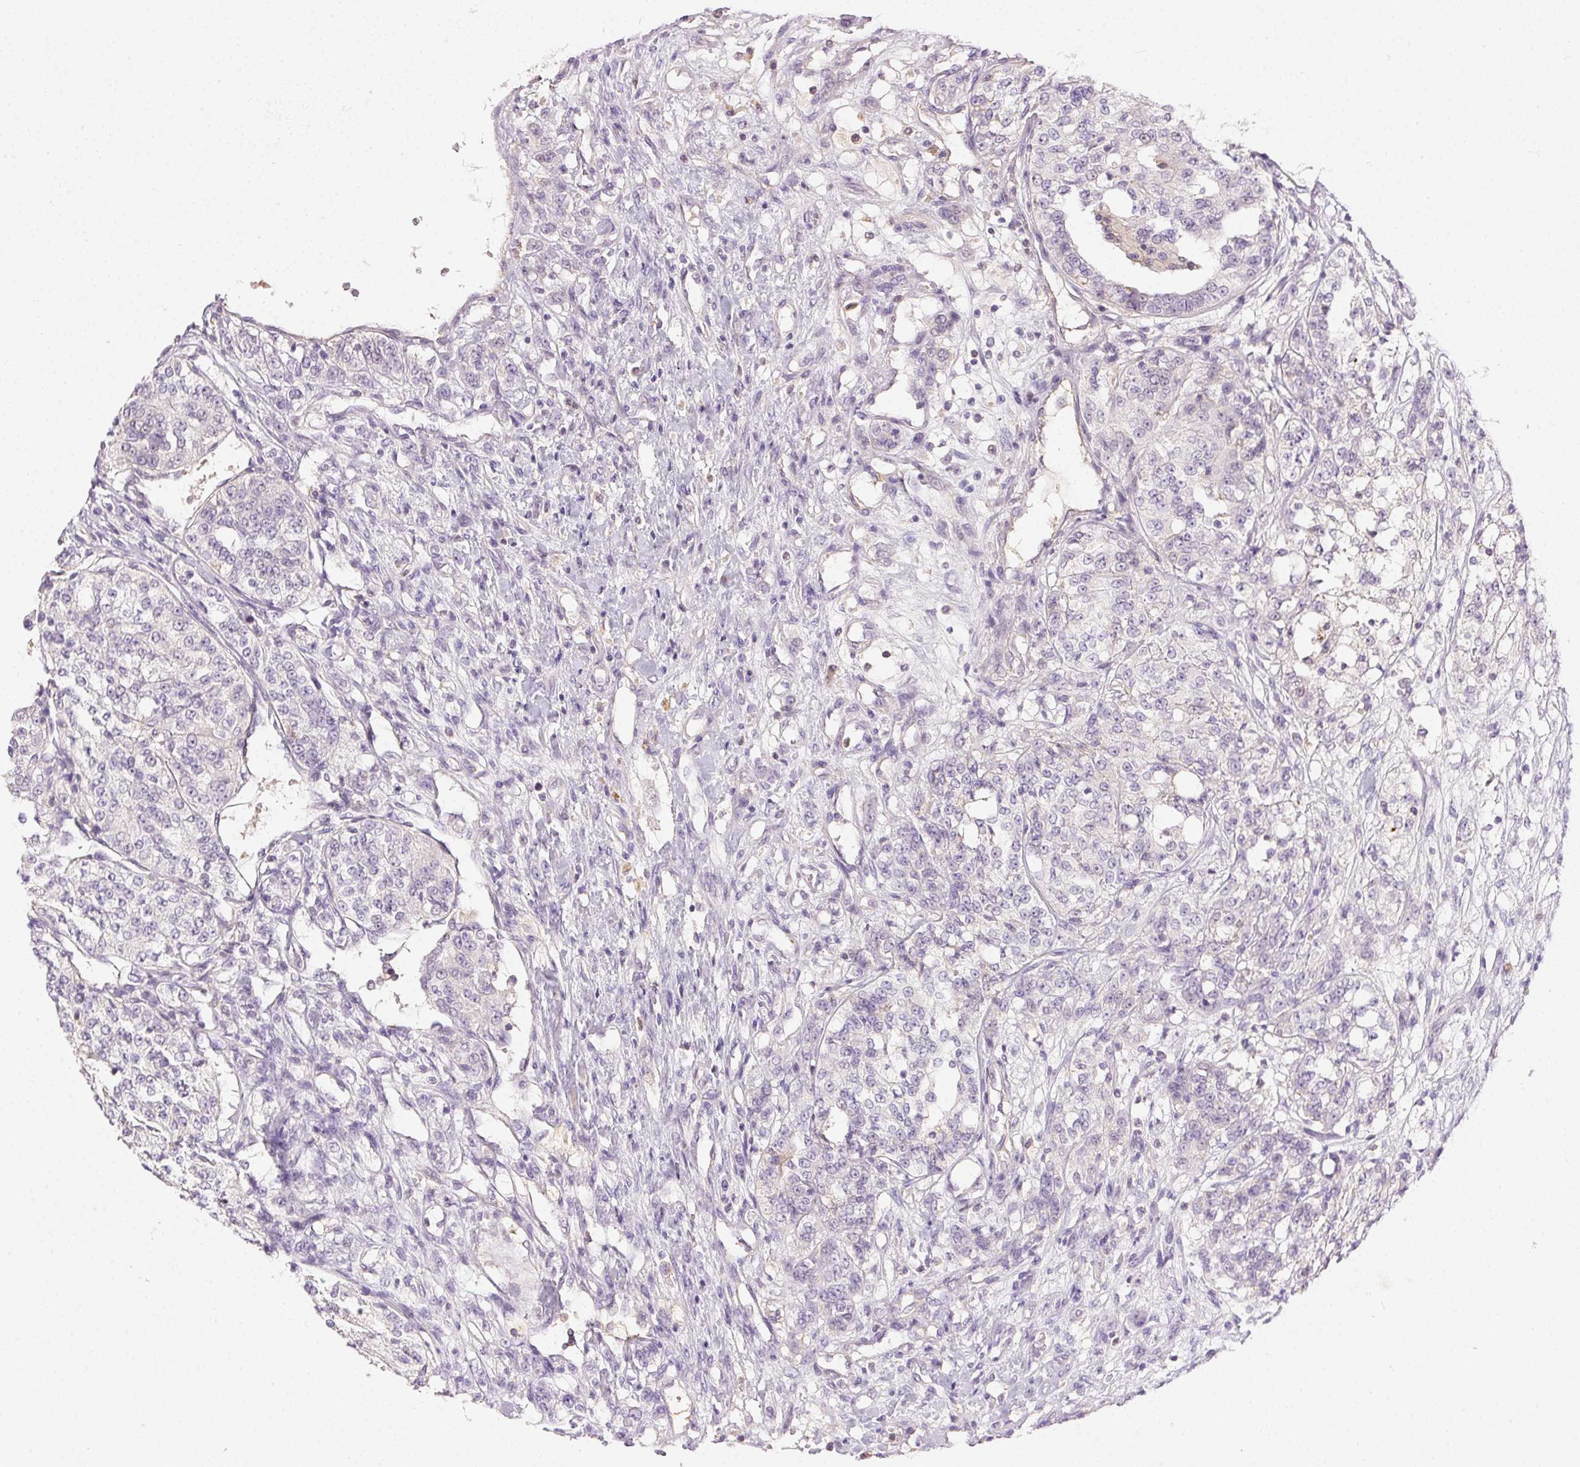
{"staining": {"intensity": "negative", "quantity": "none", "location": "none"}, "tissue": "renal cancer", "cell_type": "Tumor cells", "image_type": "cancer", "snomed": [{"axis": "morphology", "description": "Adenocarcinoma, NOS"}, {"axis": "topography", "description": "Kidney"}], "caption": "Immunohistochemistry (IHC) micrograph of neoplastic tissue: human renal cancer stained with DAB exhibits no significant protein staining in tumor cells.", "gene": "BPIFB2", "patient": {"sex": "female", "age": 63}}